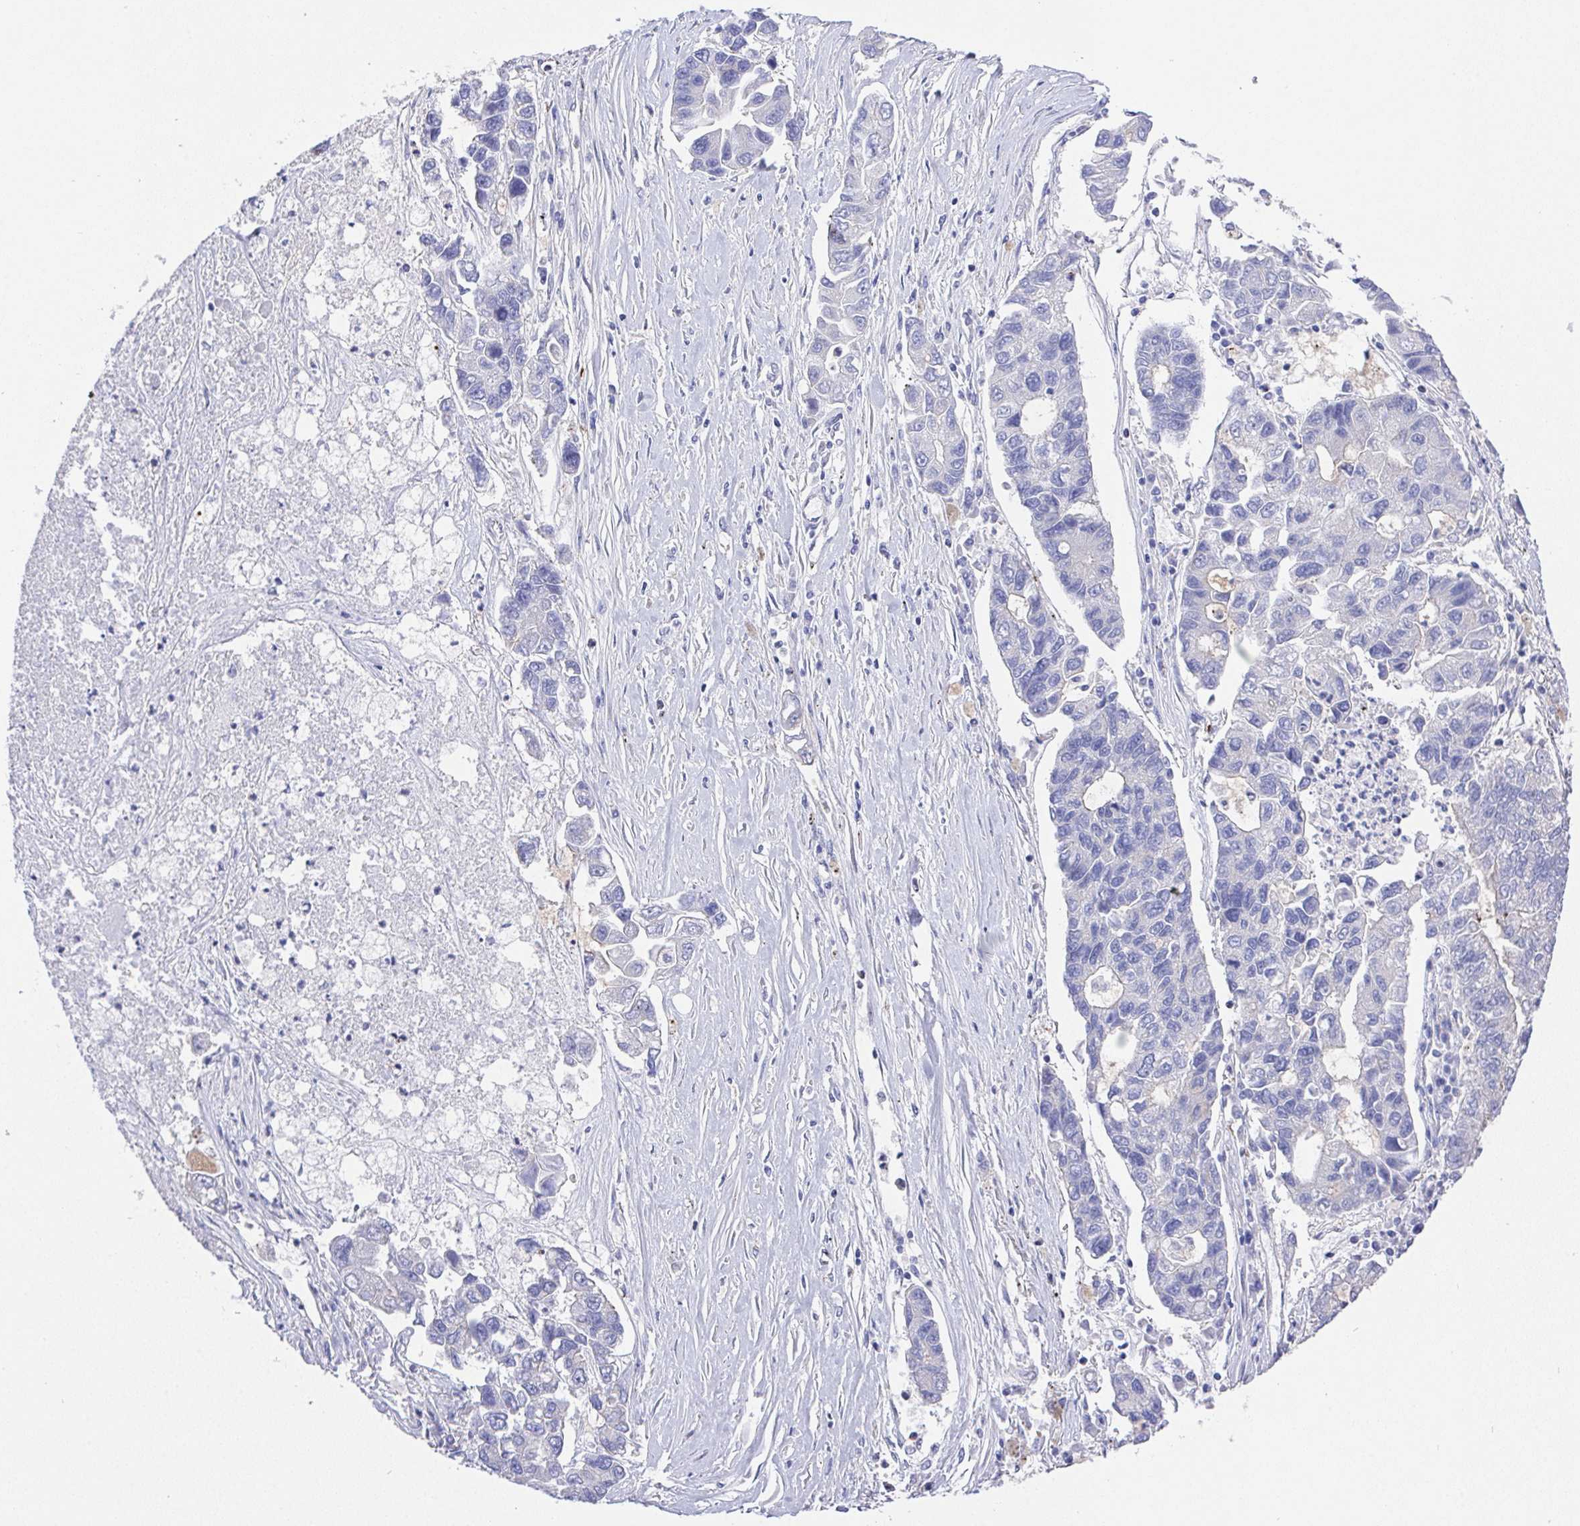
{"staining": {"intensity": "negative", "quantity": "none", "location": "none"}, "tissue": "lung cancer", "cell_type": "Tumor cells", "image_type": "cancer", "snomed": [{"axis": "morphology", "description": "Adenocarcinoma, NOS"}, {"axis": "topography", "description": "Bronchus"}, {"axis": "topography", "description": "Lung"}], "caption": "This is a photomicrograph of IHC staining of lung cancer (adenocarcinoma), which shows no staining in tumor cells.", "gene": "PRG3", "patient": {"sex": "female", "age": 51}}